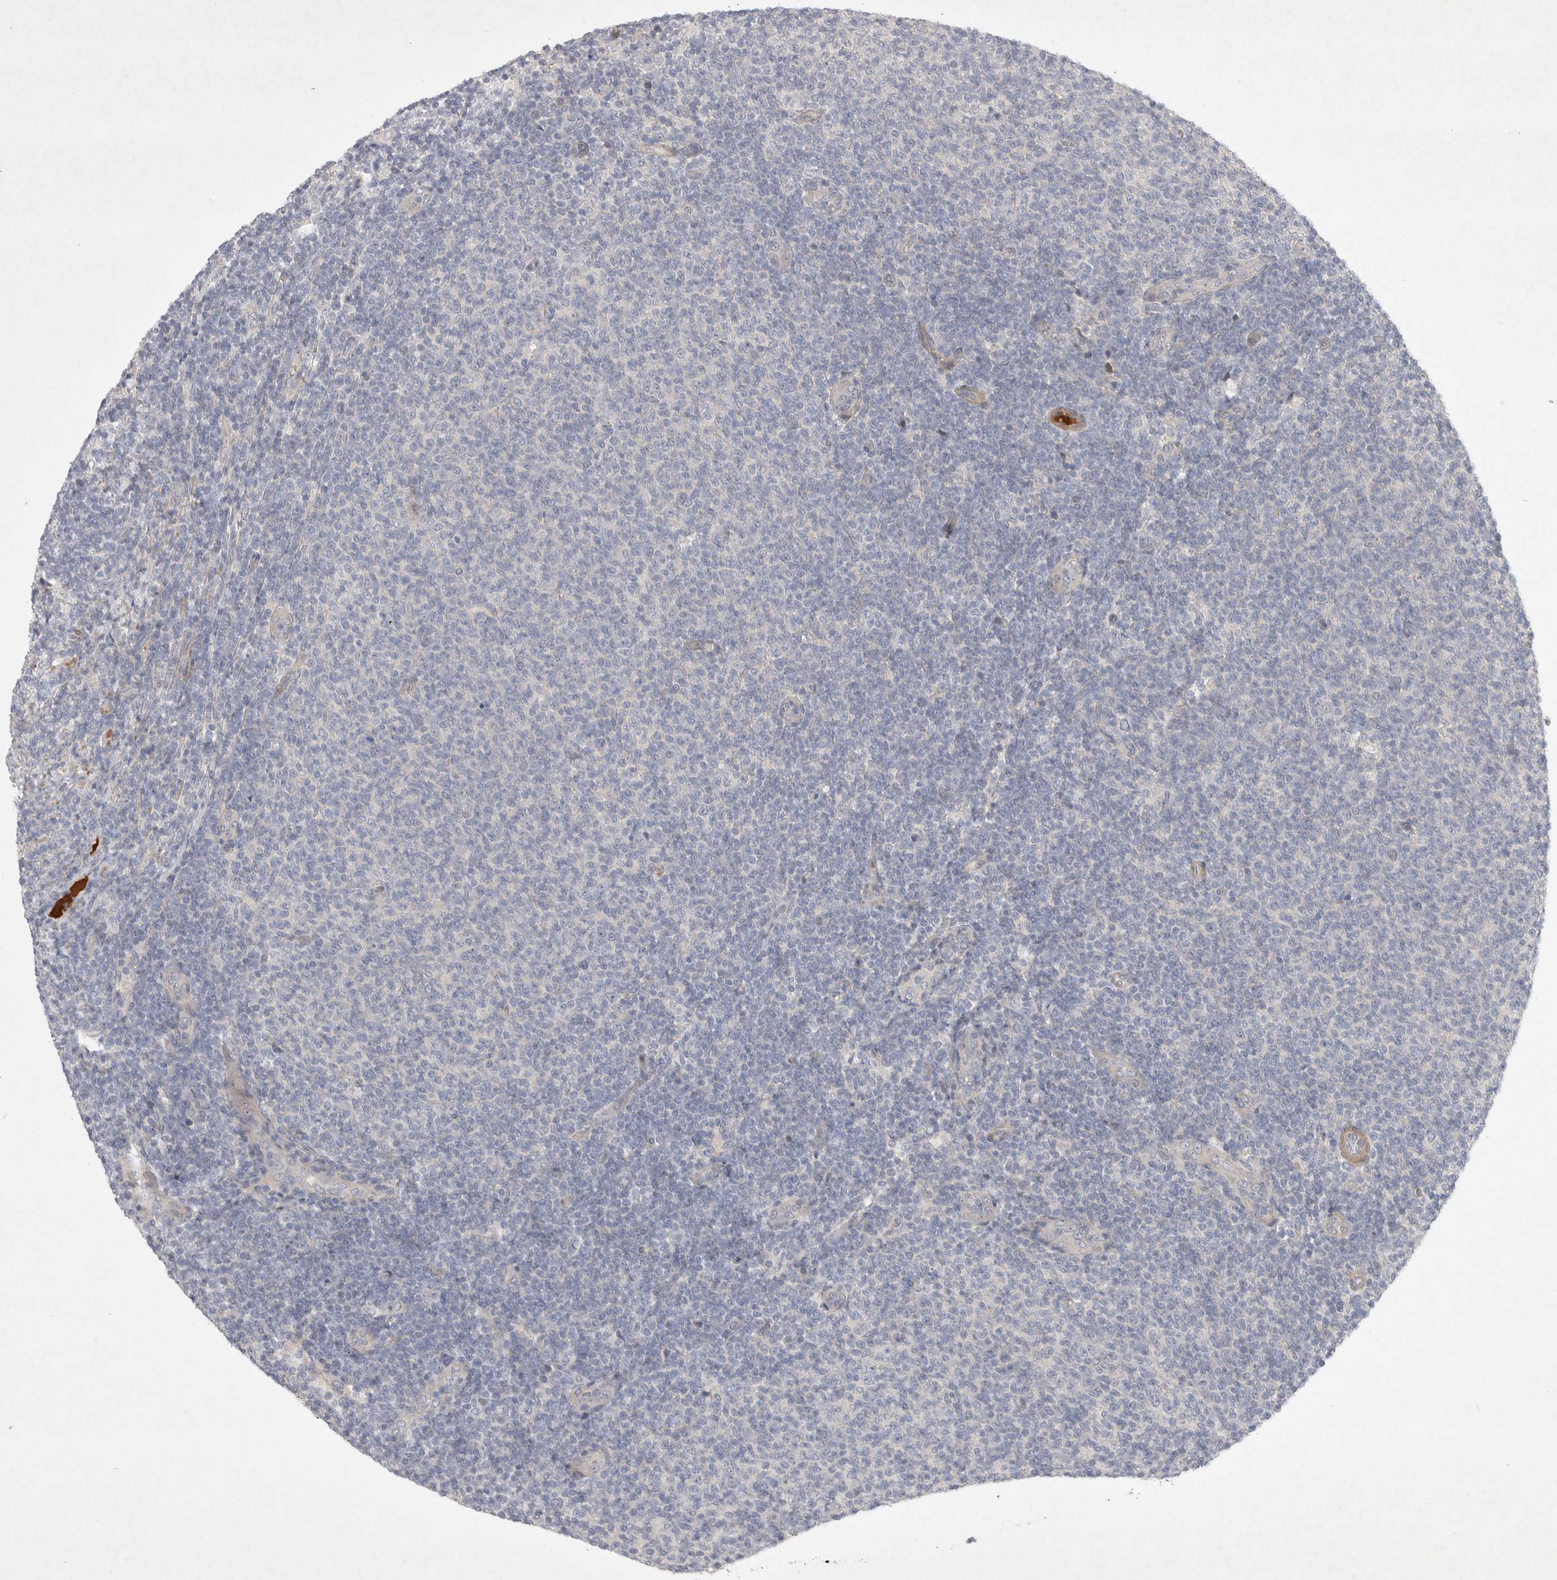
{"staining": {"intensity": "negative", "quantity": "none", "location": "none"}, "tissue": "lymphoma", "cell_type": "Tumor cells", "image_type": "cancer", "snomed": [{"axis": "morphology", "description": "Malignant lymphoma, non-Hodgkin's type, Low grade"}, {"axis": "topography", "description": "Lymph node"}], "caption": "A high-resolution micrograph shows immunohistochemistry staining of low-grade malignant lymphoma, non-Hodgkin's type, which reveals no significant staining in tumor cells.", "gene": "BZW2", "patient": {"sex": "male", "age": 66}}